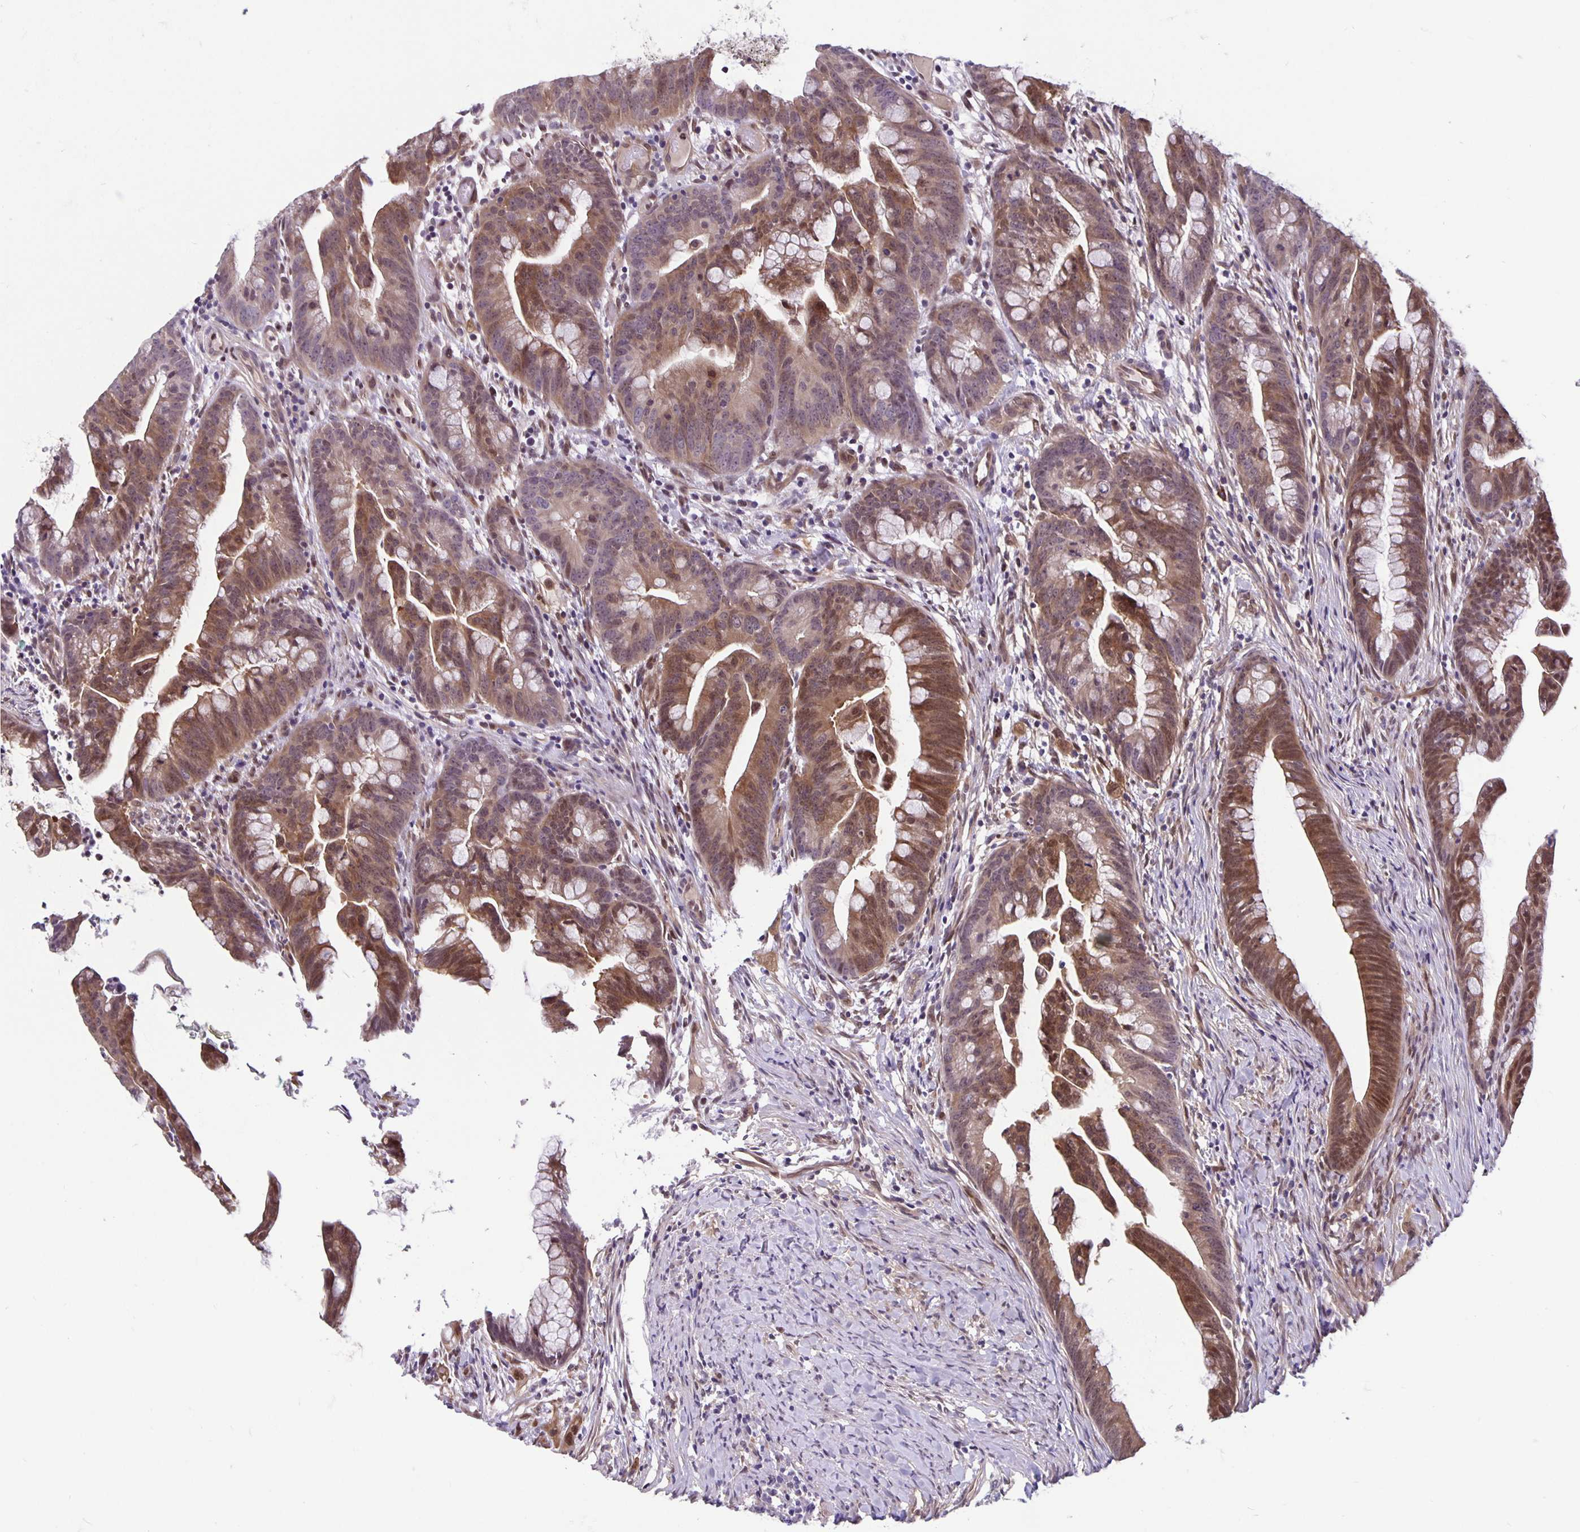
{"staining": {"intensity": "moderate", "quantity": "25%-75%", "location": "cytoplasmic/membranous"}, "tissue": "colorectal cancer", "cell_type": "Tumor cells", "image_type": "cancer", "snomed": [{"axis": "morphology", "description": "Adenocarcinoma, NOS"}, {"axis": "topography", "description": "Colon"}], "caption": "Adenocarcinoma (colorectal) stained with immunohistochemistry (IHC) exhibits moderate cytoplasmic/membranous expression in about 25%-75% of tumor cells.", "gene": "TAX1BP3", "patient": {"sex": "male", "age": 62}}